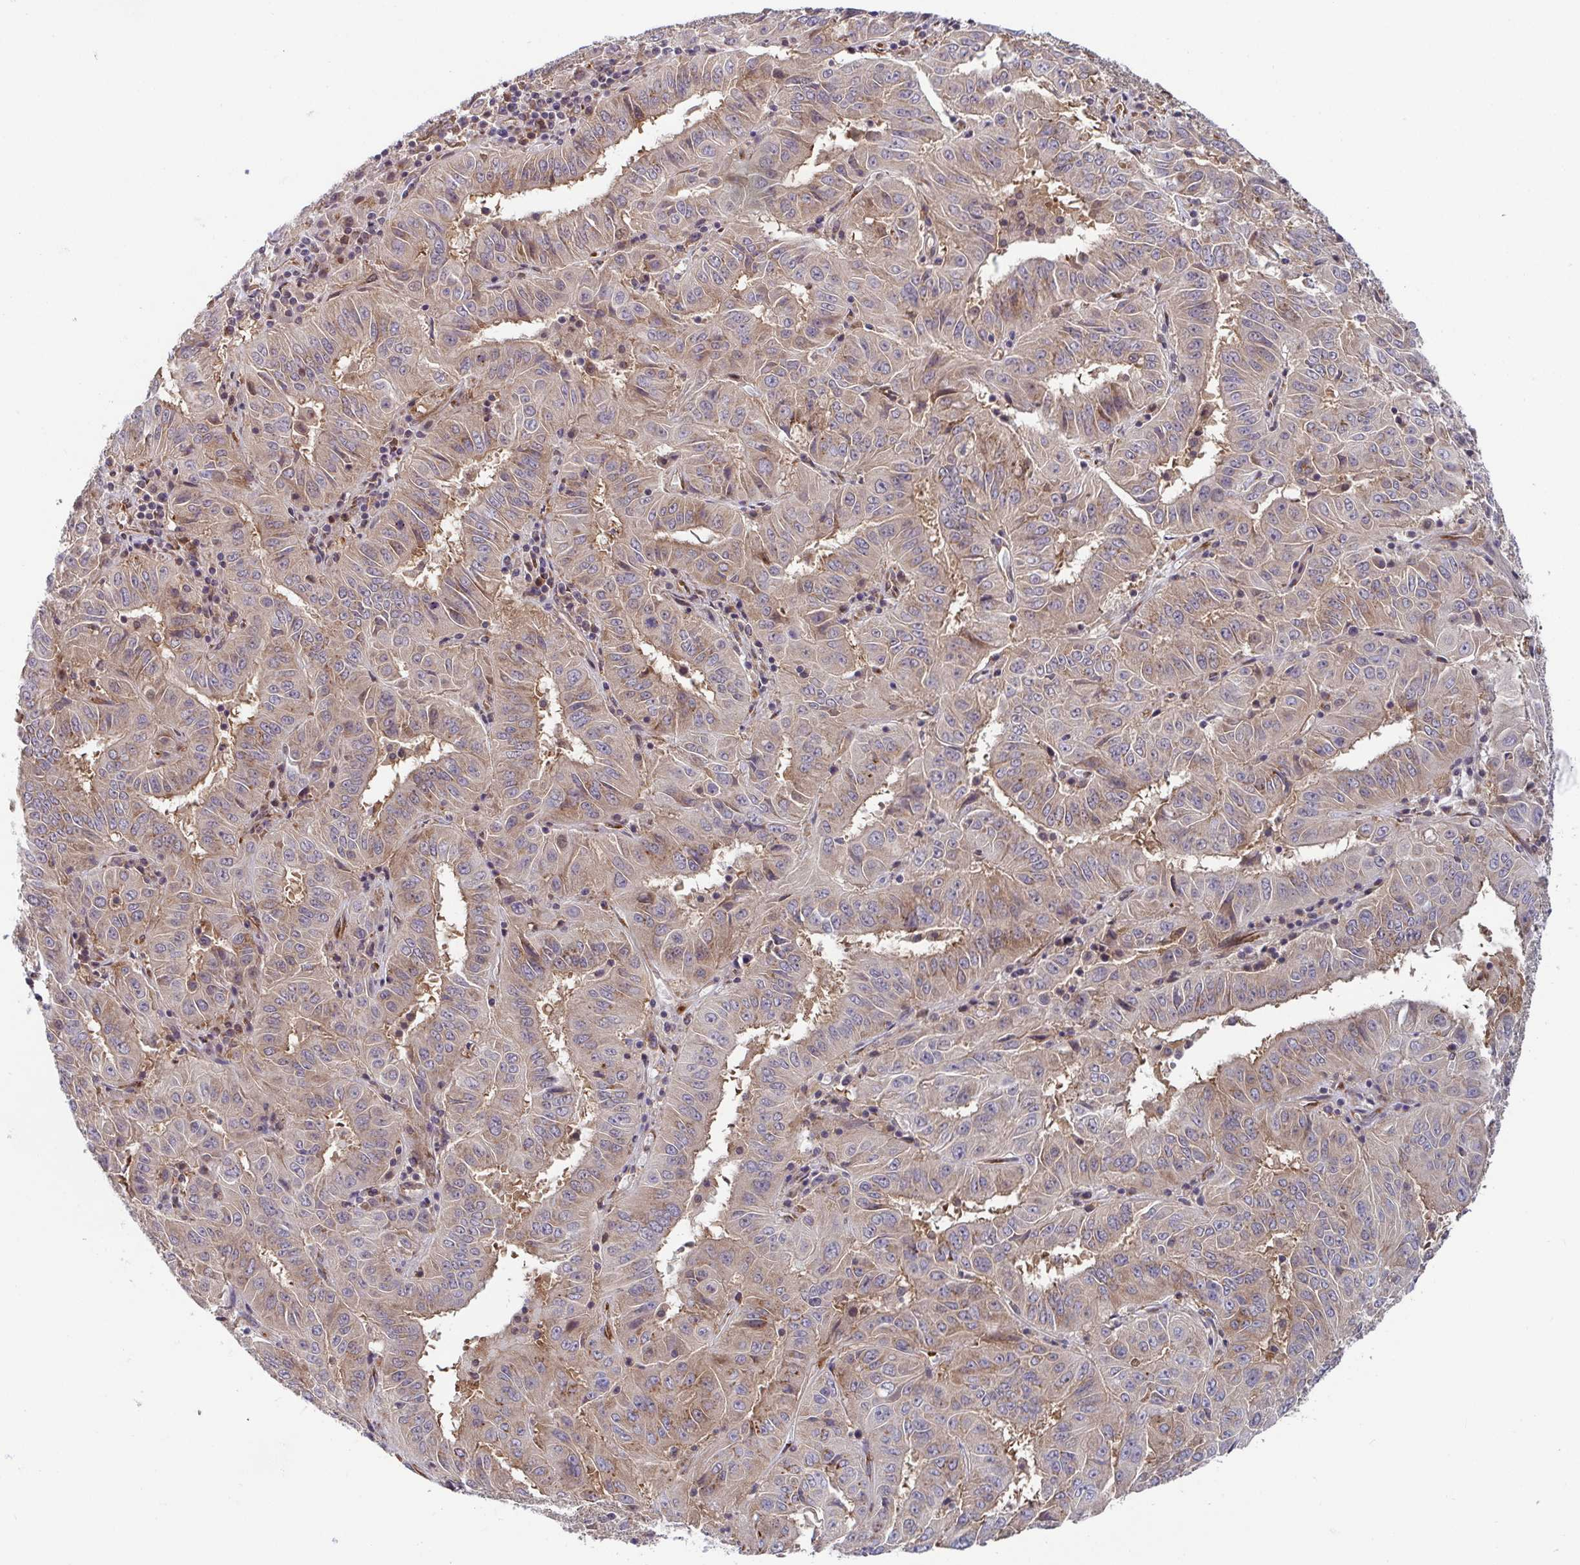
{"staining": {"intensity": "weak", "quantity": ">75%", "location": "cytoplasmic/membranous"}, "tissue": "pancreatic cancer", "cell_type": "Tumor cells", "image_type": "cancer", "snomed": [{"axis": "morphology", "description": "Adenocarcinoma, NOS"}, {"axis": "topography", "description": "Pancreas"}], "caption": "The immunohistochemical stain shows weak cytoplasmic/membranous staining in tumor cells of adenocarcinoma (pancreatic) tissue. The protein of interest is stained brown, and the nuclei are stained in blue (DAB (3,3'-diaminobenzidine) IHC with brightfield microscopy, high magnification).", "gene": "ATP5MJ", "patient": {"sex": "male", "age": 63}}